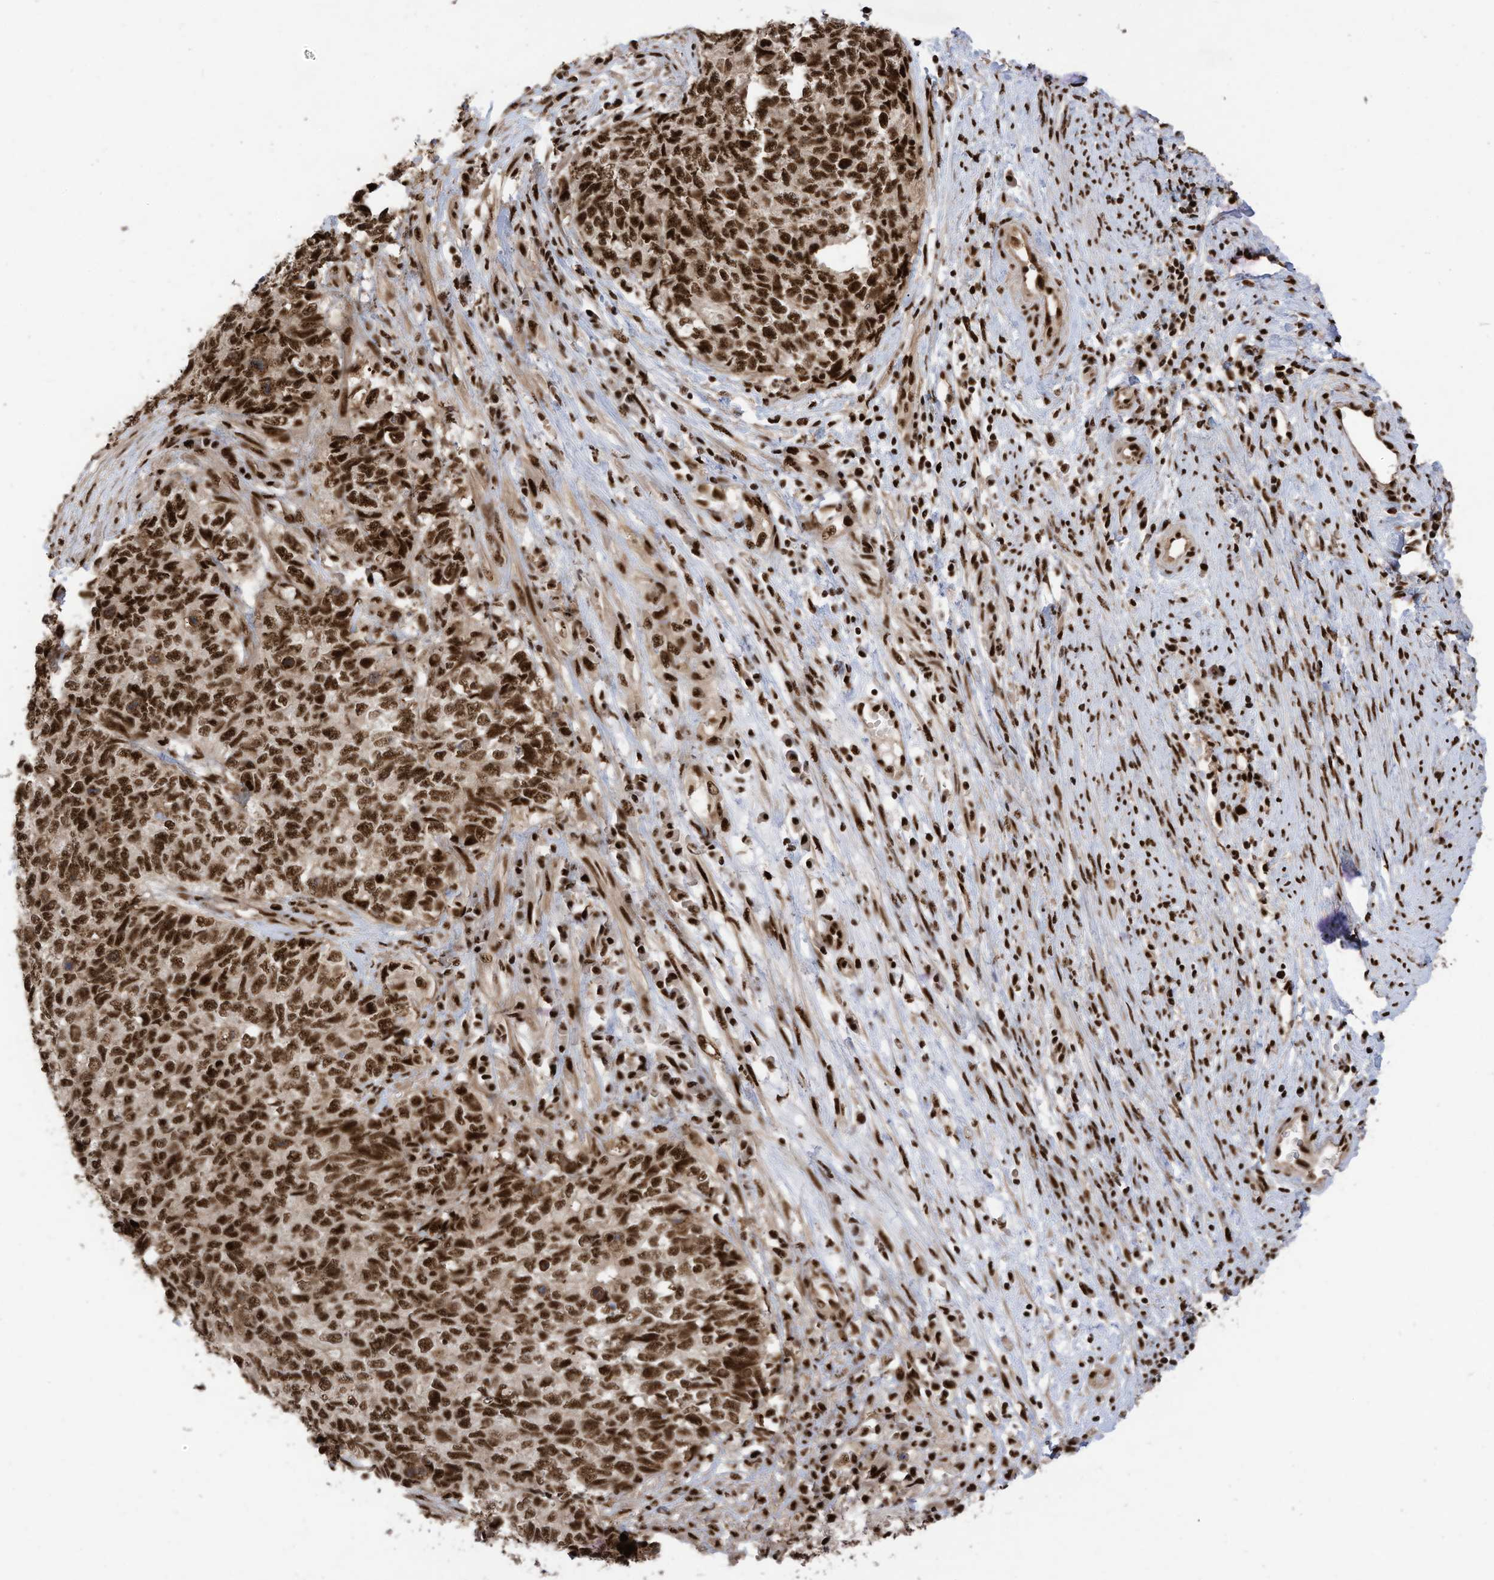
{"staining": {"intensity": "strong", "quantity": ">75%", "location": "nuclear"}, "tissue": "cervical cancer", "cell_type": "Tumor cells", "image_type": "cancer", "snomed": [{"axis": "morphology", "description": "Squamous cell carcinoma, NOS"}, {"axis": "topography", "description": "Cervix"}], "caption": "Protein staining of cervical squamous cell carcinoma tissue reveals strong nuclear expression in approximately >75% of tumor cells. (DAB (3,3'-diaminobenzidine) IHC, brown staining for protein, blue staining for nuclei).", "gene": "SF3A3", "patient": {"sex": "female", "age": 63}}